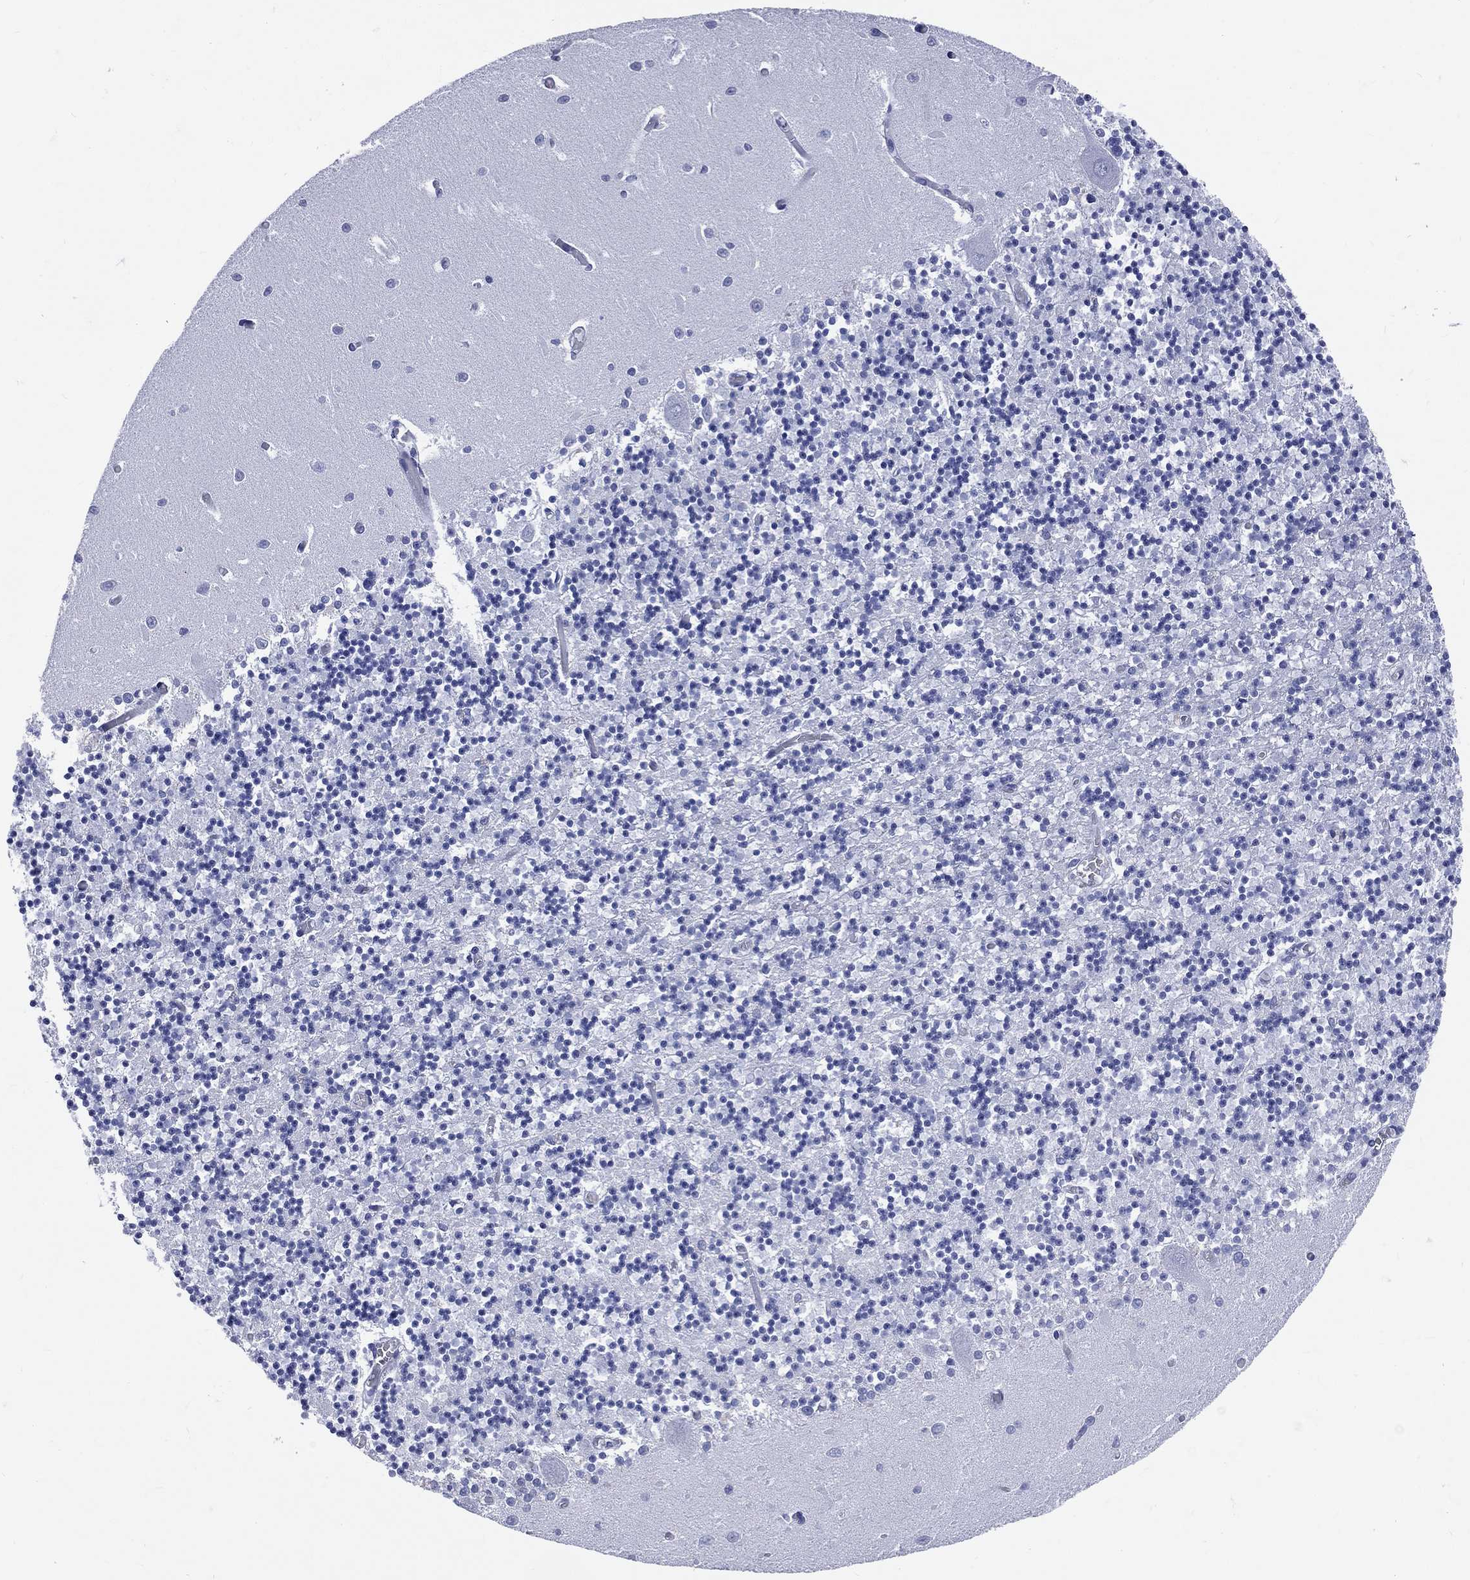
{"staining": {"intensity": "negative", "quantity": "none", "location": "none"}, "tissue": "cerebellum", "cell_type": "Cells in granular layer", "image_type": "normal", "snomed": [{"axis": "morphology", "description": "Normal tissue, NOS"}, {"axis": "topography", "description": "Cerebellum"}], "caption": "Human cerebellum stained for a protein using immunohistochemistry (IHC) shows no expression in cells in granular layer.", "gene": "CYLC1", "patient": {"sex": "female", "age": 64}}